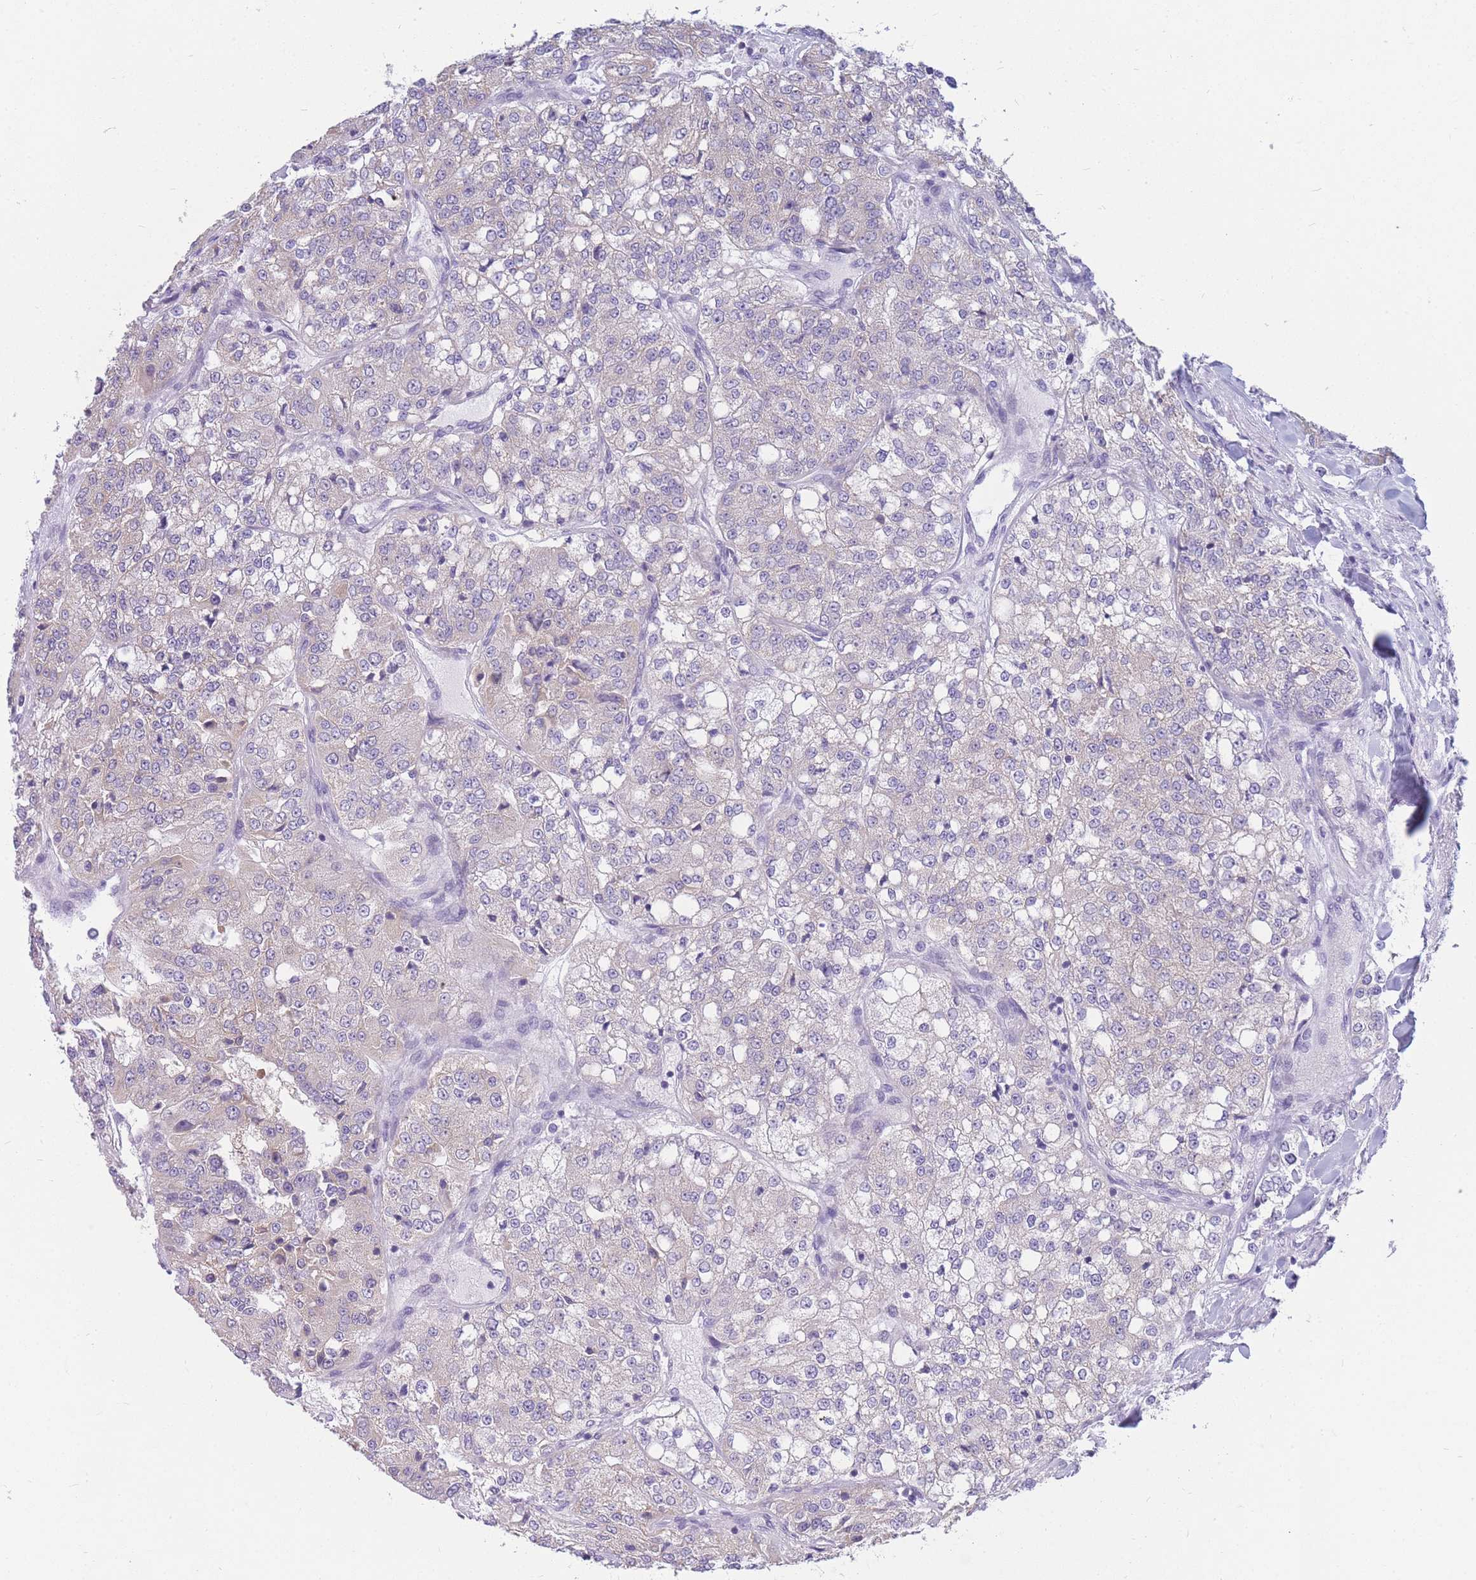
{"staining": {"intensity": "negative", "quantity": "none", "location": "none"}, "tissue": "renal cancer", "cell_type": "Tumor cells", "image_type": "cancer", "snomed": [{"axis": "morphology", "description": "Adenocarcinoma, NOS"}, {"axis": "topography", "description": "Kidney"}], "caption": "Tumor cells are negative for protein expression in human renal cancer (adenocarcinoma).", "gene": "DHRS11", "patient": {"sex": "female", "age": 63}}